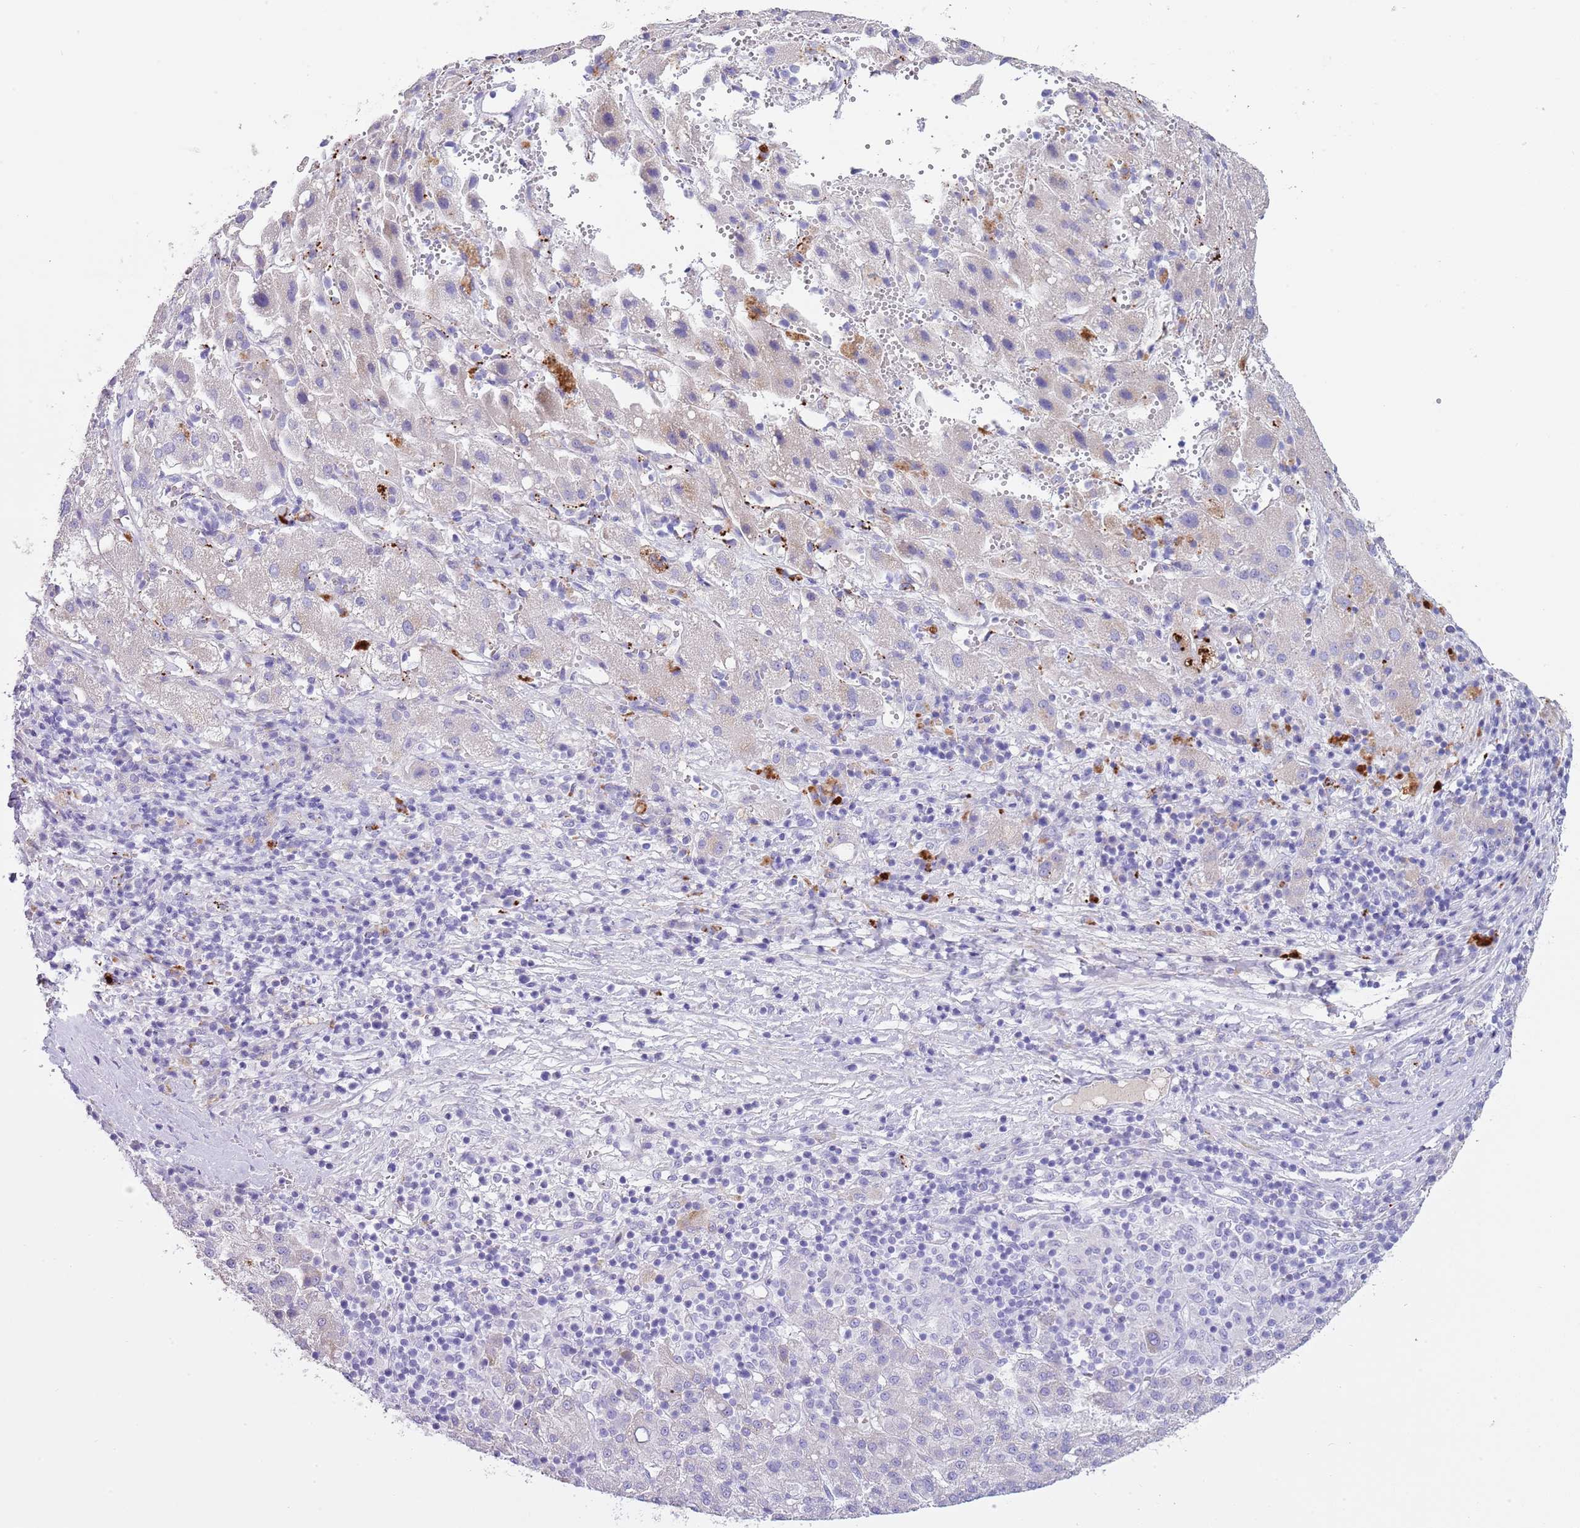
{"staining": {"intensity": "negative", "quantity": "none", "location": "none"}, "tissue": "liver cancer", "cell_type": "Tumor cells", "image_type": "cancer", "snomed": [{"axis": "morphology", "description": "Carcinoma, Hepatocellular, NOS"}, {"axis": "topography", "description": "Liver"}], "caption": "Immunohistochemistry photomicrograph of neoplastic tissue: human liver cancer (hepatocellular carcinoma) stained with DAB reveals no significant protein staining in tumor cells. (Immunohistochemistry (ihc), brightfield microscopy, high magnification).", "gene": "ABHD17C", "patient": {"sex": "female", "age": 58}}